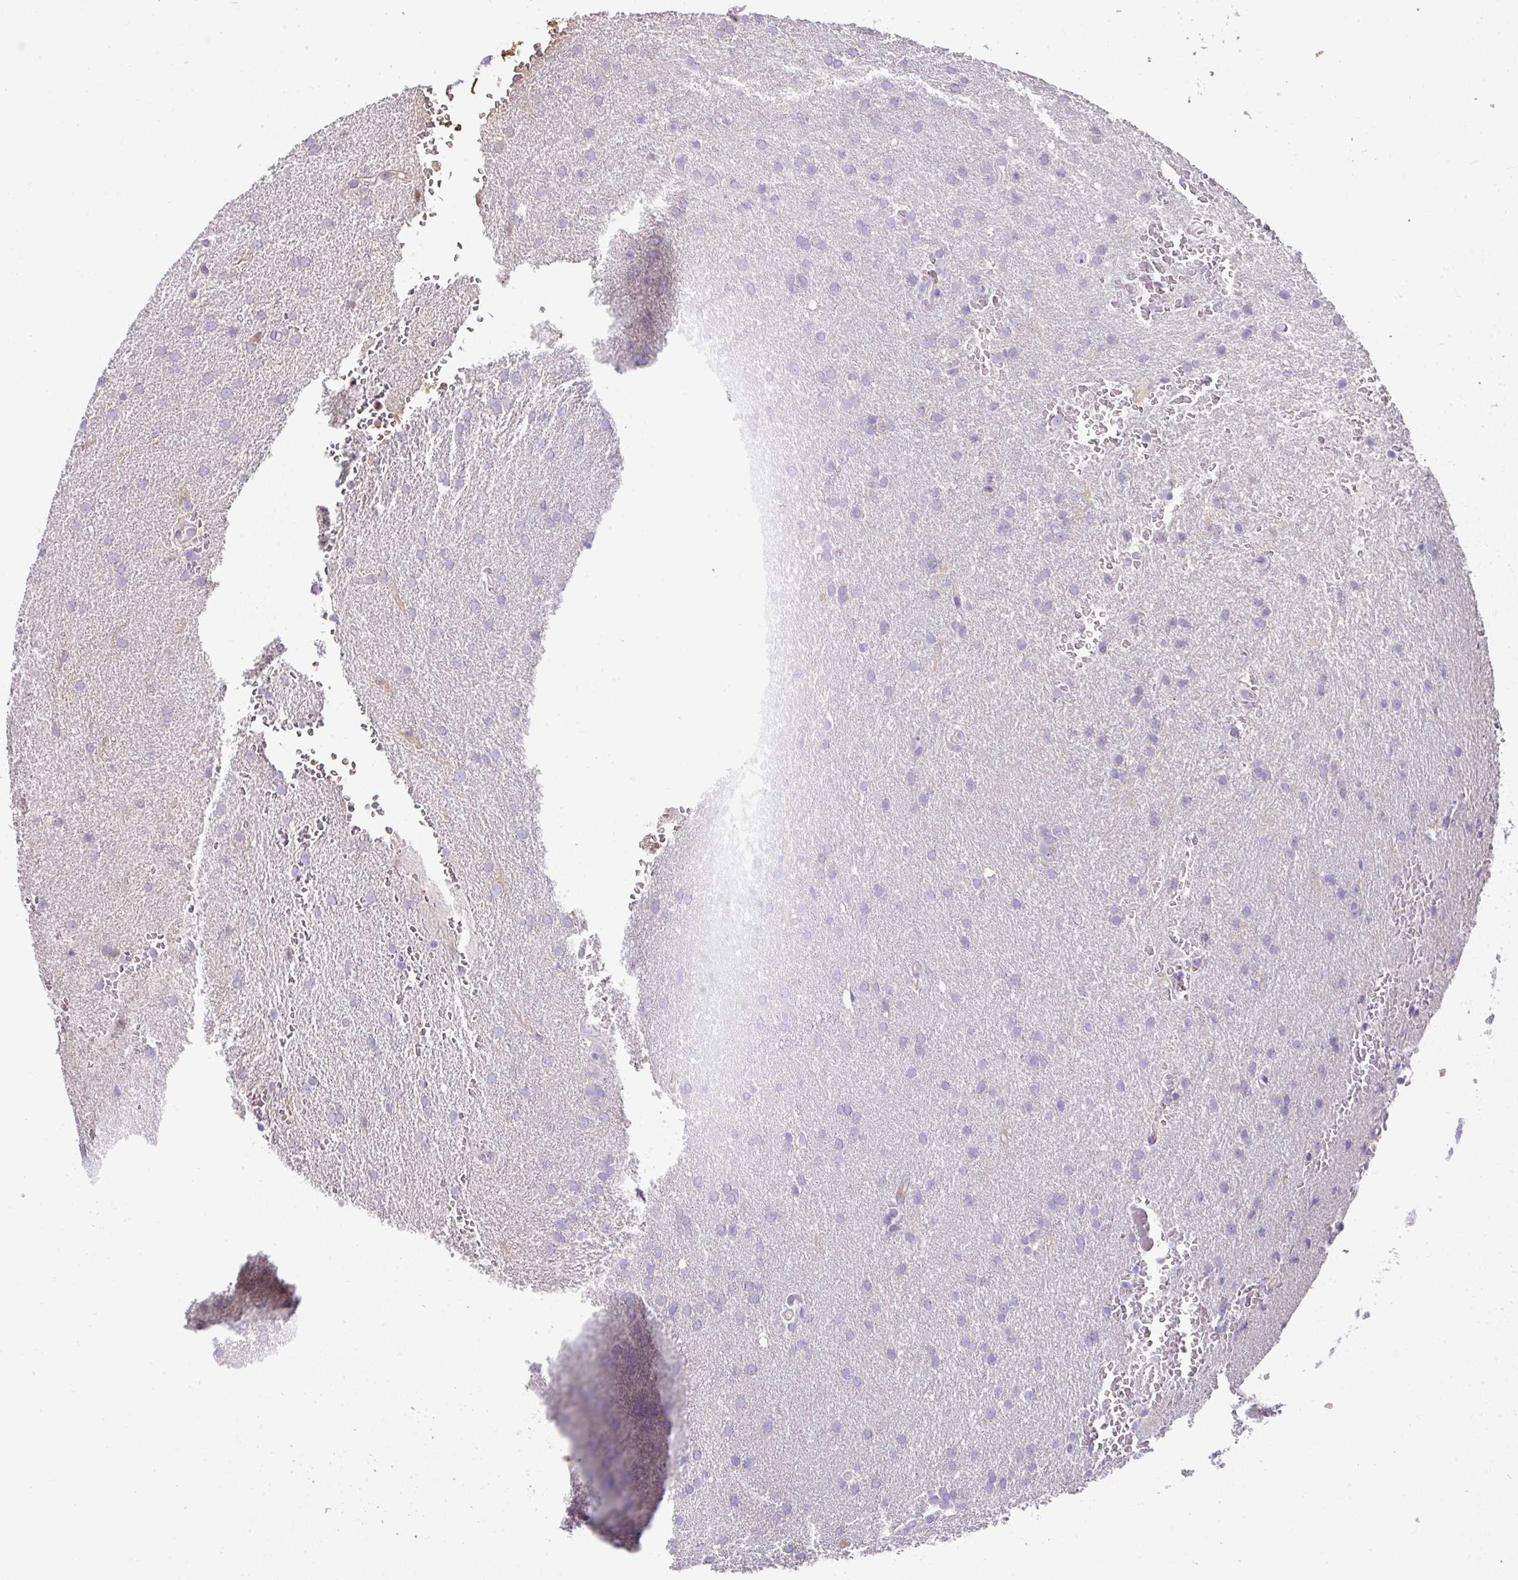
{"staining": {"intensity": "negative", "quantity": "none", "location": "none"}, "tissue": "glioma", "cell_type": "Tumor cells", "image_type": "cancer", "snomed": [{"axis": "morphology", "description": "Glioma, malignant, Low grade"}, {"axis": "topography", "description": "Brain"}], "caption": "Glioma was stained to show a protein in brown. There is no significant expression in tumor cells. (Brightfield microscopy of DAB (3,3'-diaminobenzidine) IHC at high magnification).", "gene": "CCZ1", "patient": {"sex": "female", "age": 33}}